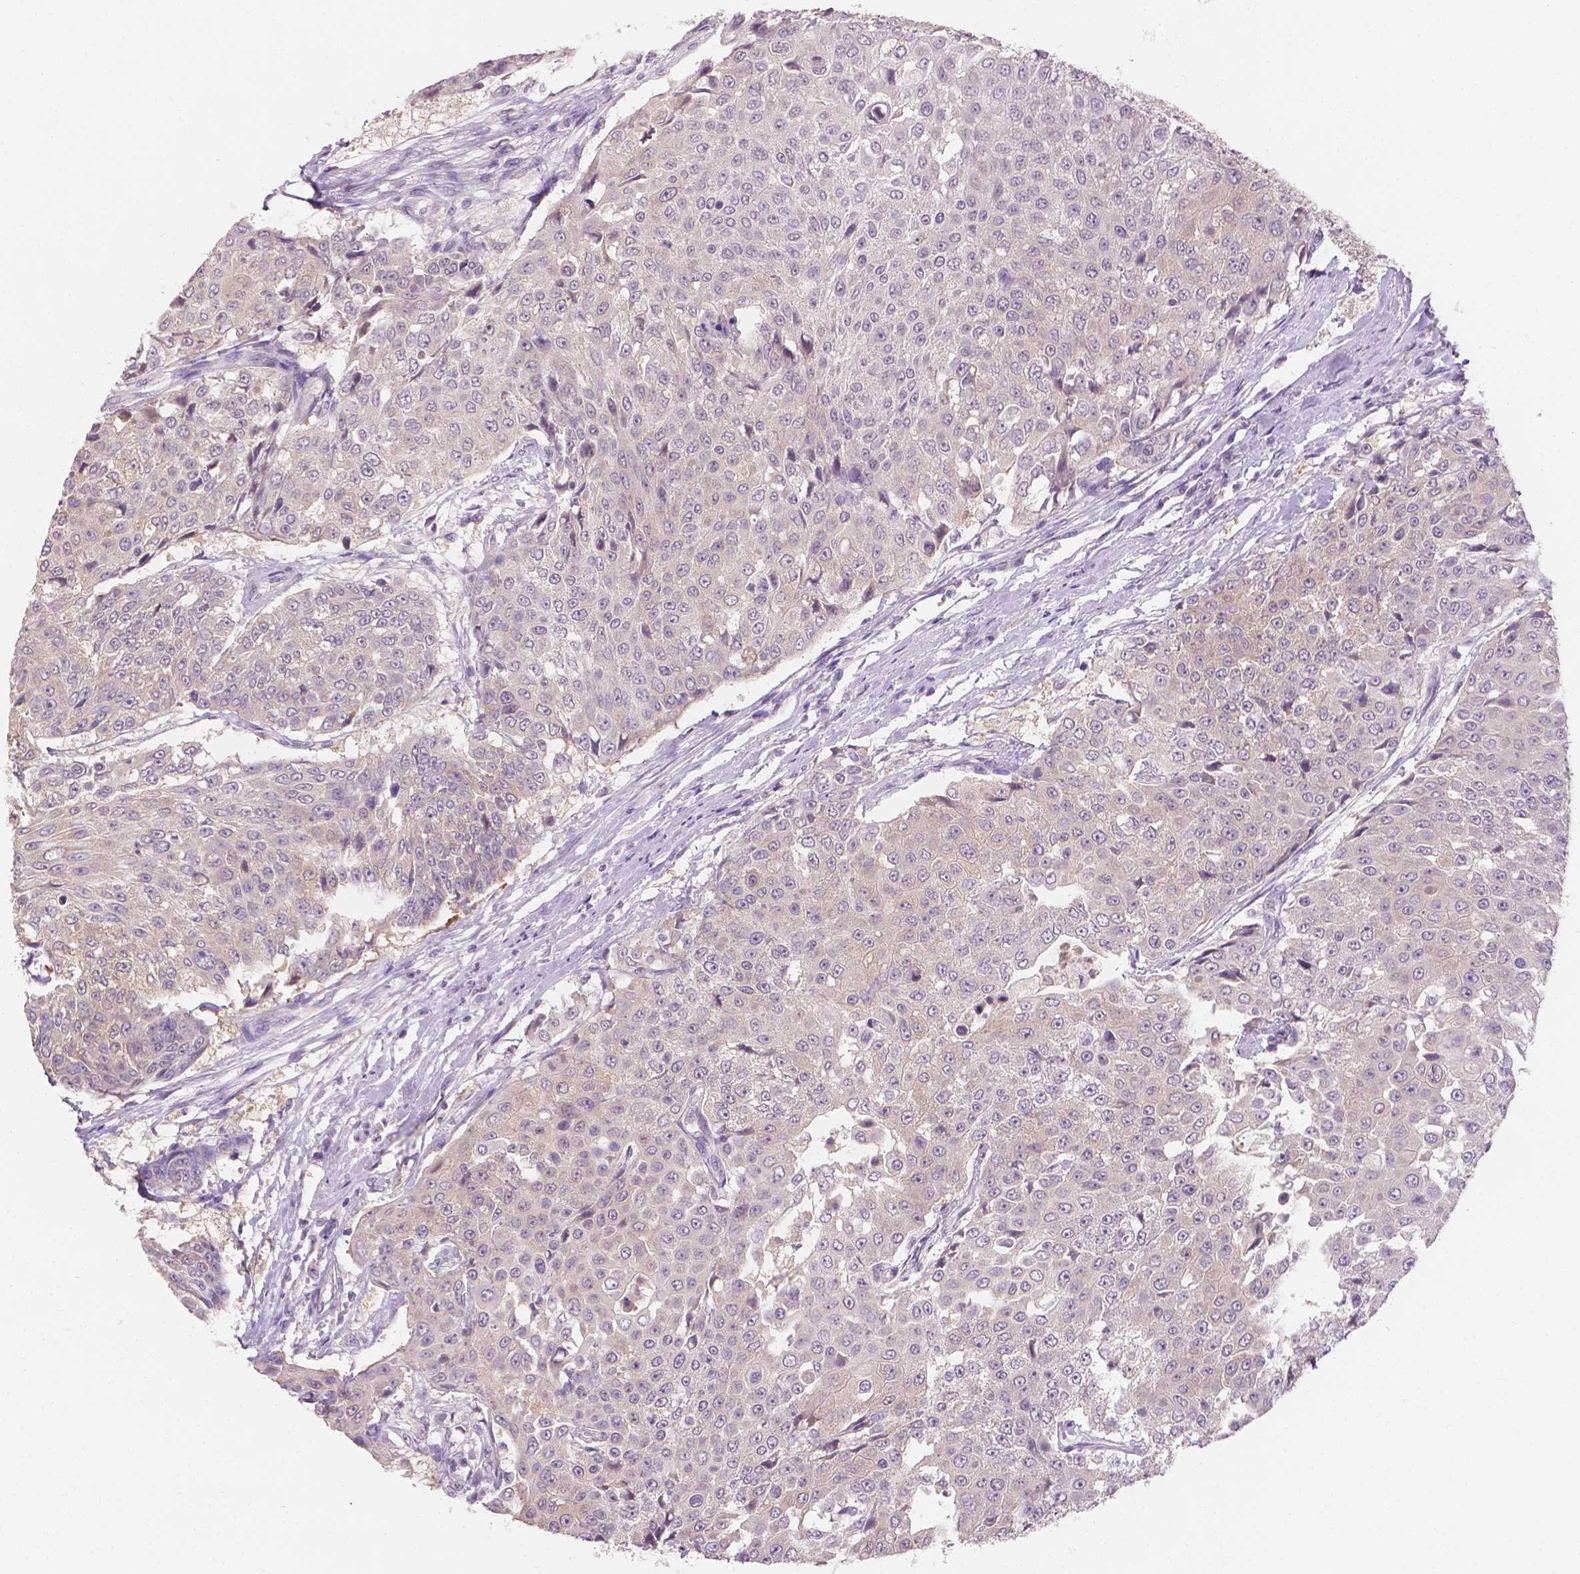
{"staining": {"intensity": "negative", "quantity": "none", "location": "none"}, "tissue": "urothelial cancer", "cell_type": "Tumor cells", "image_type": "cancer", "snomed": [{"axis": "morphology", "description": "Urothelial carcinoma, High grade"}, {"axis": "topography", "description": "Urinary bladder"}], "caption": "Urothelial carcinoma (high-grade) was stained to show a protein in brown. There is no significant staining in tumor cells. Nuclei are stained in blue.", "gene": "FASN", "patient": {"sex": "female", "age": 63}}